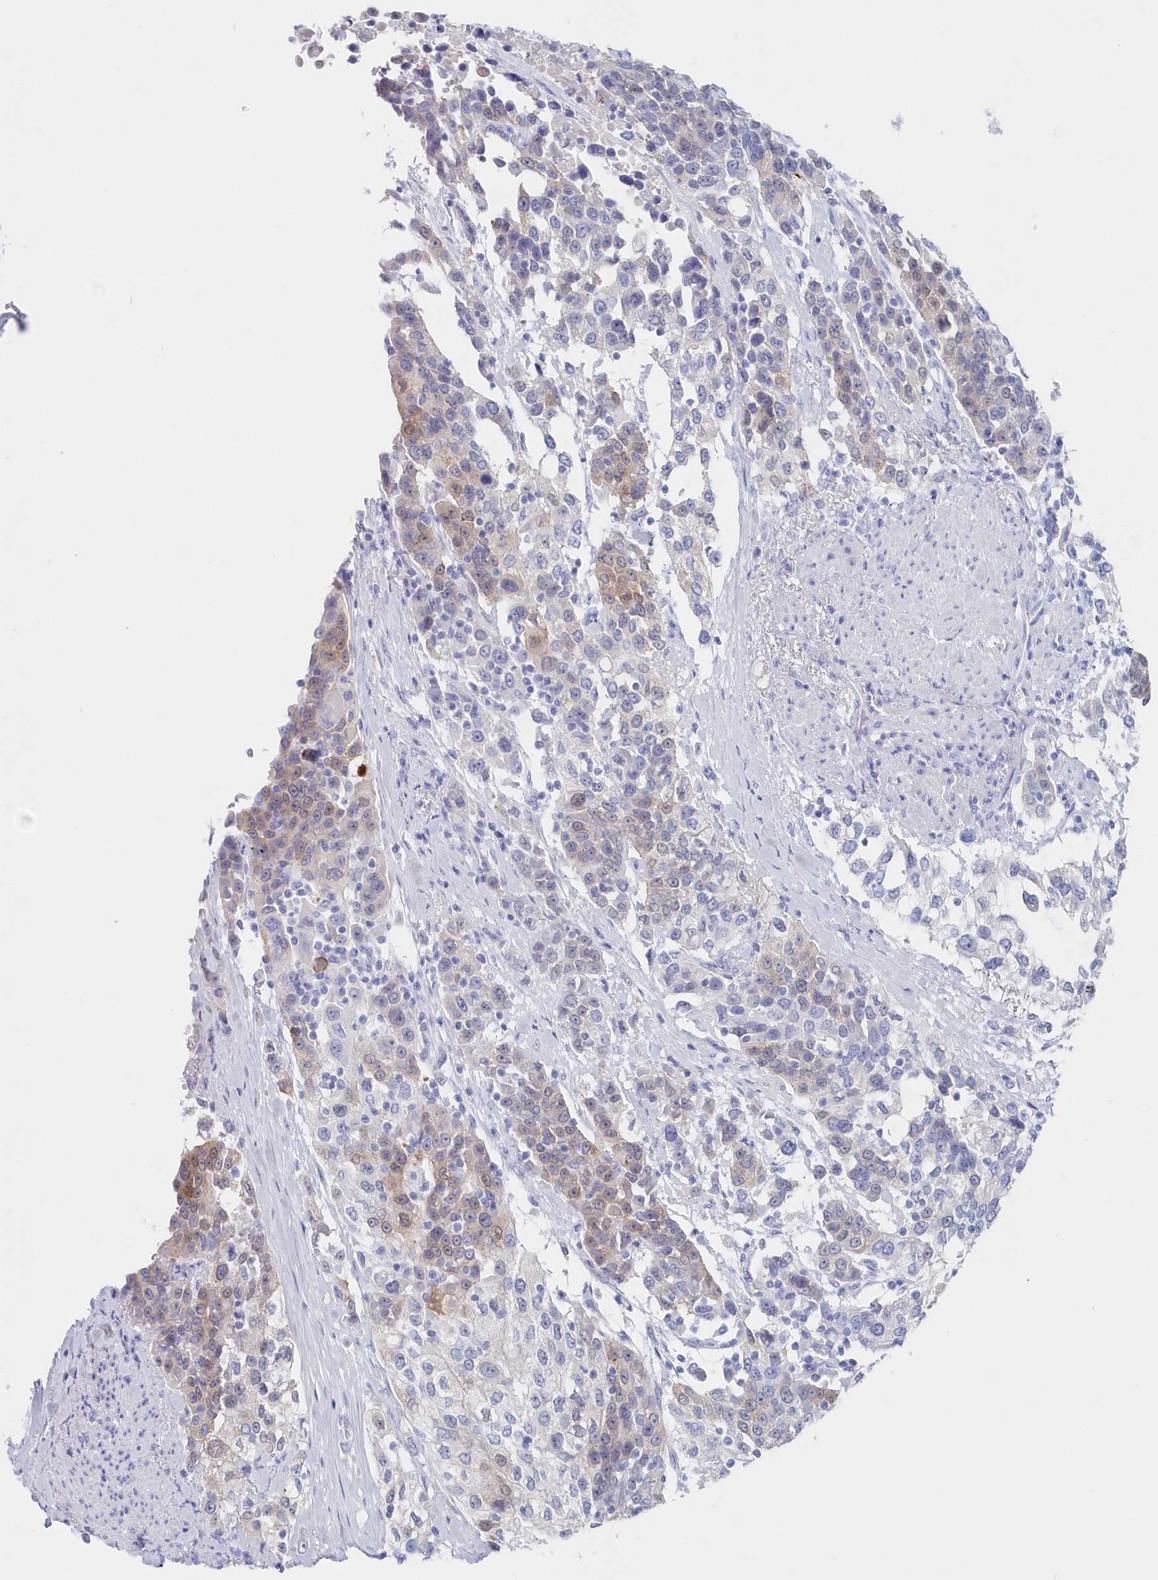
{"staining": {"intensity": "weak", "quantity": "25%-75%", "location": "cytoplasmic/membranous"}, "tissue": "urothelial cancer", "cell_type": "Tumor cells", "image_type": "cancer", "snomed": [{"axis": "morphology", "description": "Urothelial carcinoma, High grade"}, {"axis": "topography", "description": "Urinary bladder"}], "caption": "DAB (3,3'-diaminobenzidine) immunohistochemical staining of human urothelial cancer reveals weak cytoplasmic/membranous protein positivity in approximately 25%-75% of tumor cells.", "gene": "CSNK1G2", "patient": {"sex": "female", "age": 80}}